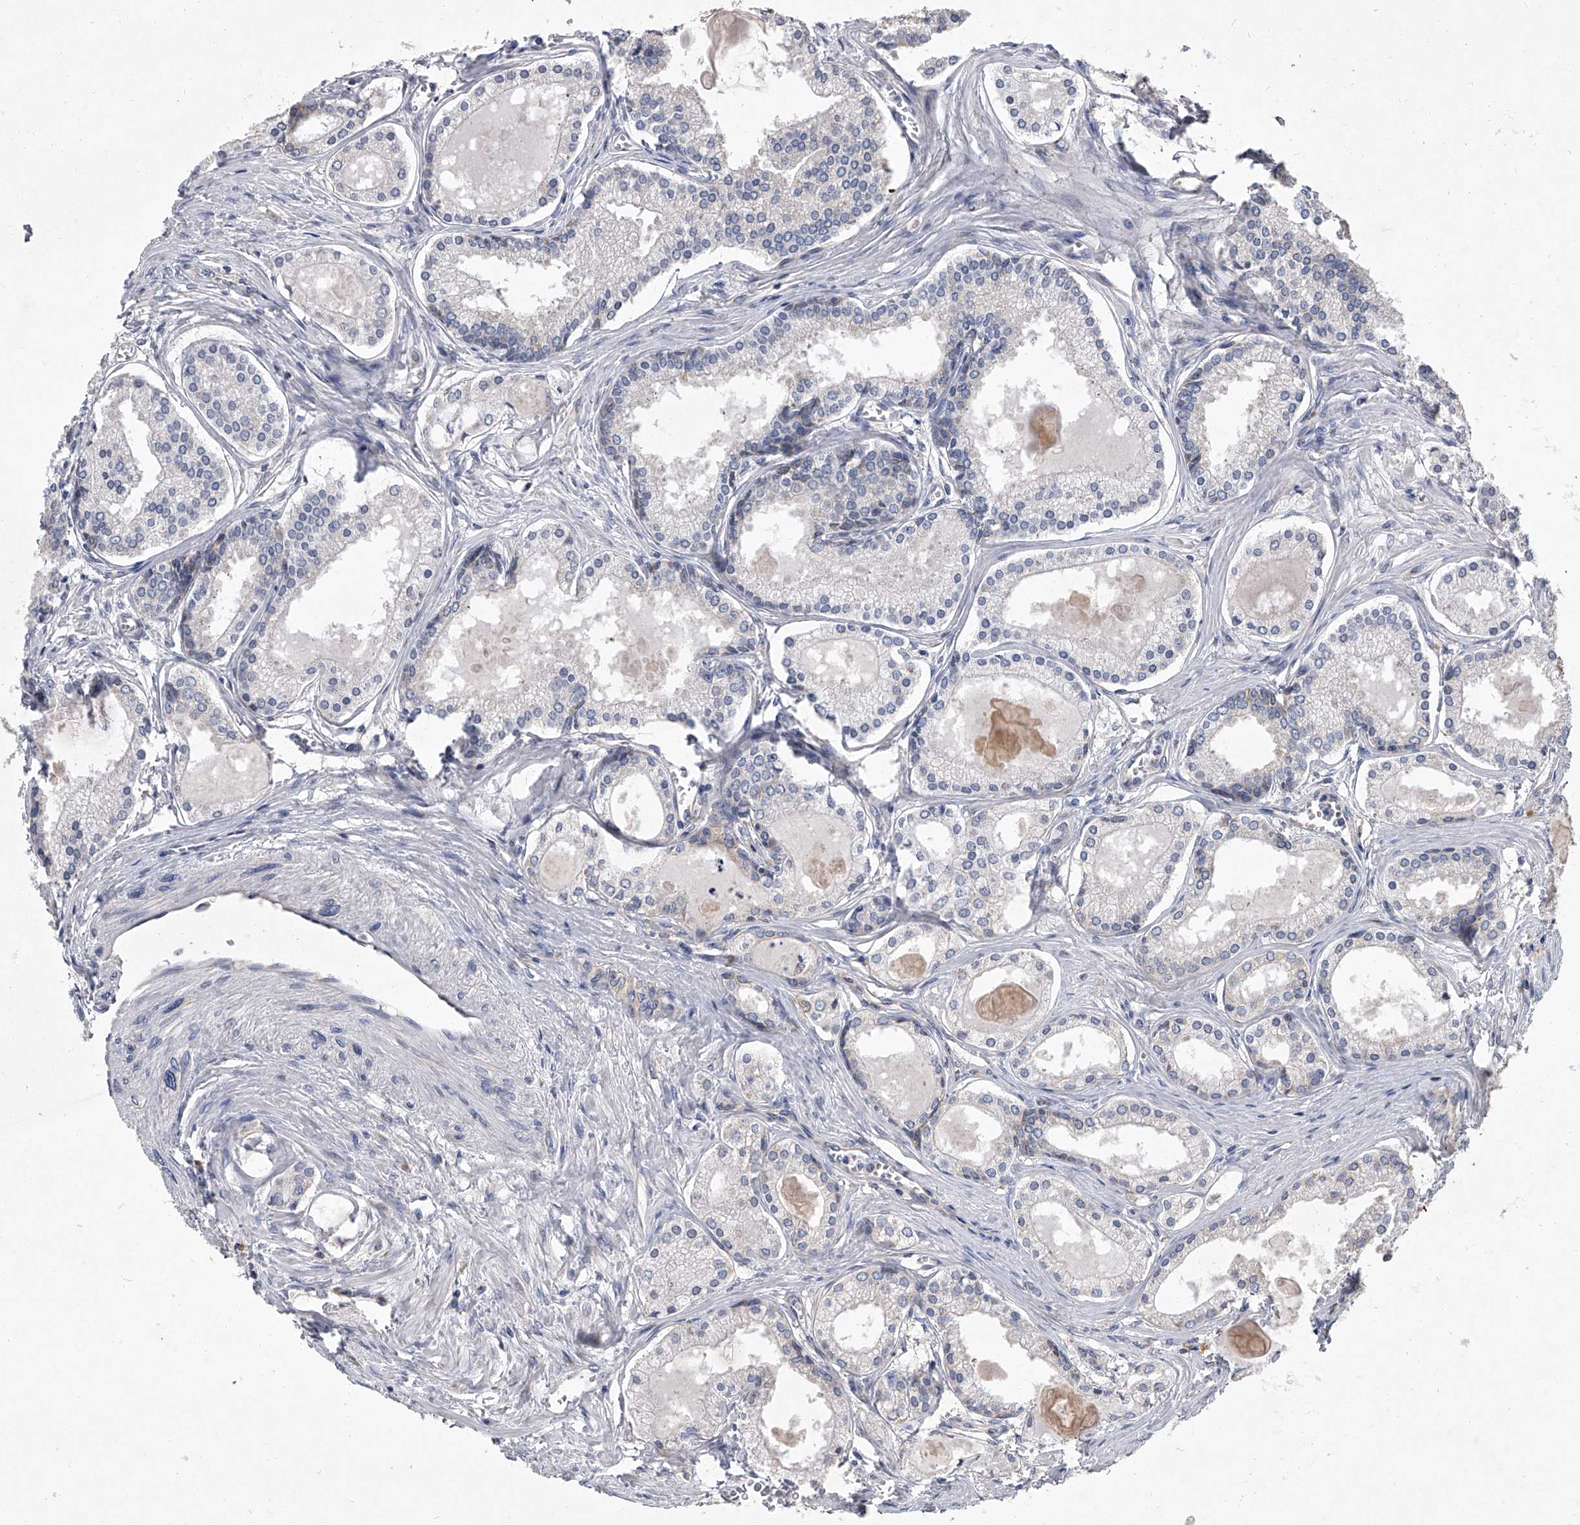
{"staining": {"intensity": "negative", "quantity": "none", "location": "none"}, "tissue": "prostate cancer", "cell_type": "Tumor cells", "image_type": "cancer", "snomed": [{"axis": "morphology", "description": "Adenocarcinoma, High grade"}, {"axis": "topography", "description": "Prostate"}], "caption": "Protein analysis of high-grade adenocarcinoma (prostate) displays no significant positivity in tumor cells. The staining was performed using DAB (3,3'-diaminobenzidine) to visualize the protein expression in brown, while the nuclei were stained in blue with hematoxylin (Magnification: 20x).", "gene": "EIF2S2", "patient": {"sex": "male", "age": 68}}